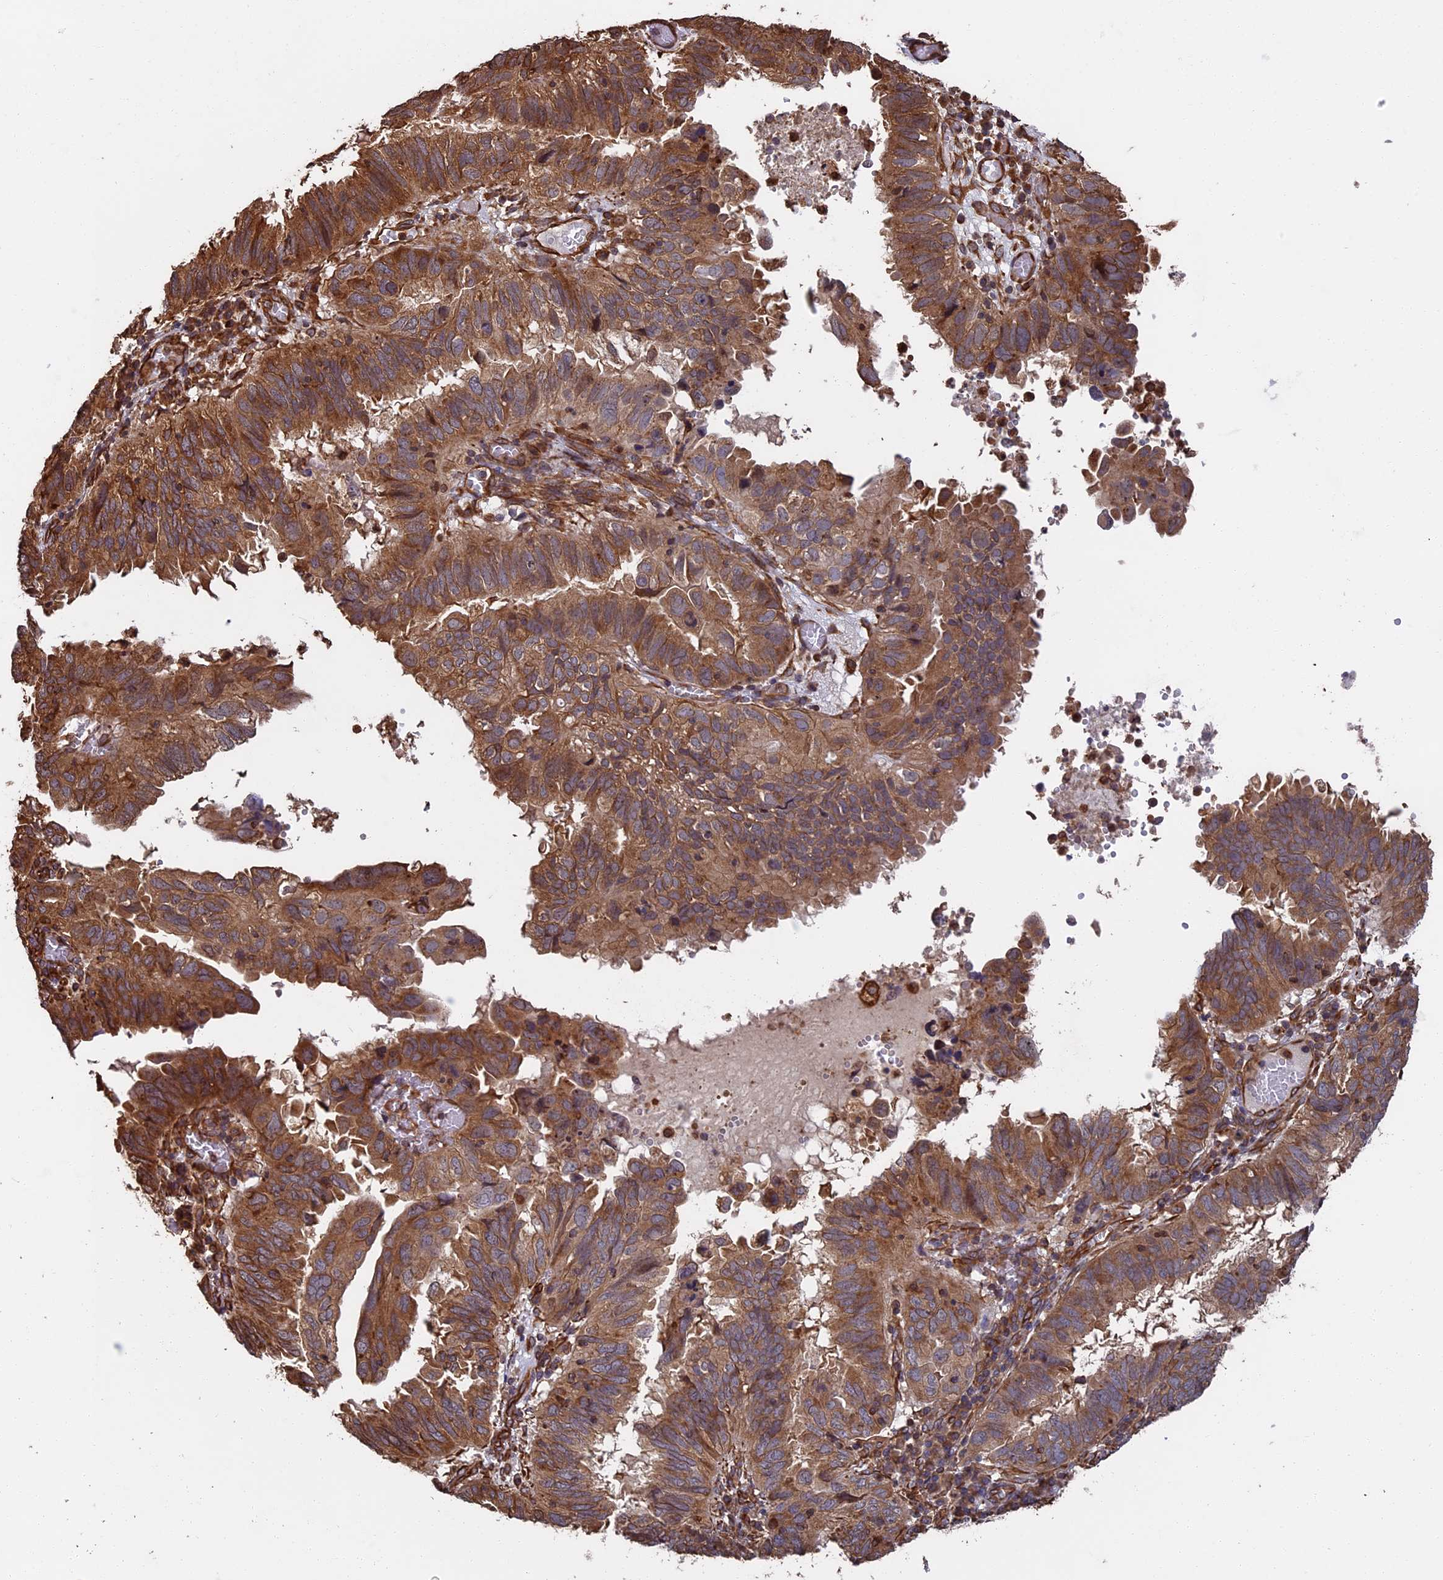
{"staining": {"intensity": "strong", "quantity": ">75%", "location": "cytoplasmic/membranous"}, "tissue": "endometrial cancer", "cell_type": "Tumor cells", "image_type": "cancer", "snomed": [{"axis": "morphology", "description": "Adenocarcinoma, NOS"}, {"axis": "topography", "description": "Uterus"}], "caption": "A photomicrograph showing strong cytoplasmic/membranous expression in approximately >75% of tumor cells in adenocarcinoma (endometrial), as visualized by brown immunohistochemical staining.", "gene": "CCDC124", "patient": {"sex": "female", "age": 77}}